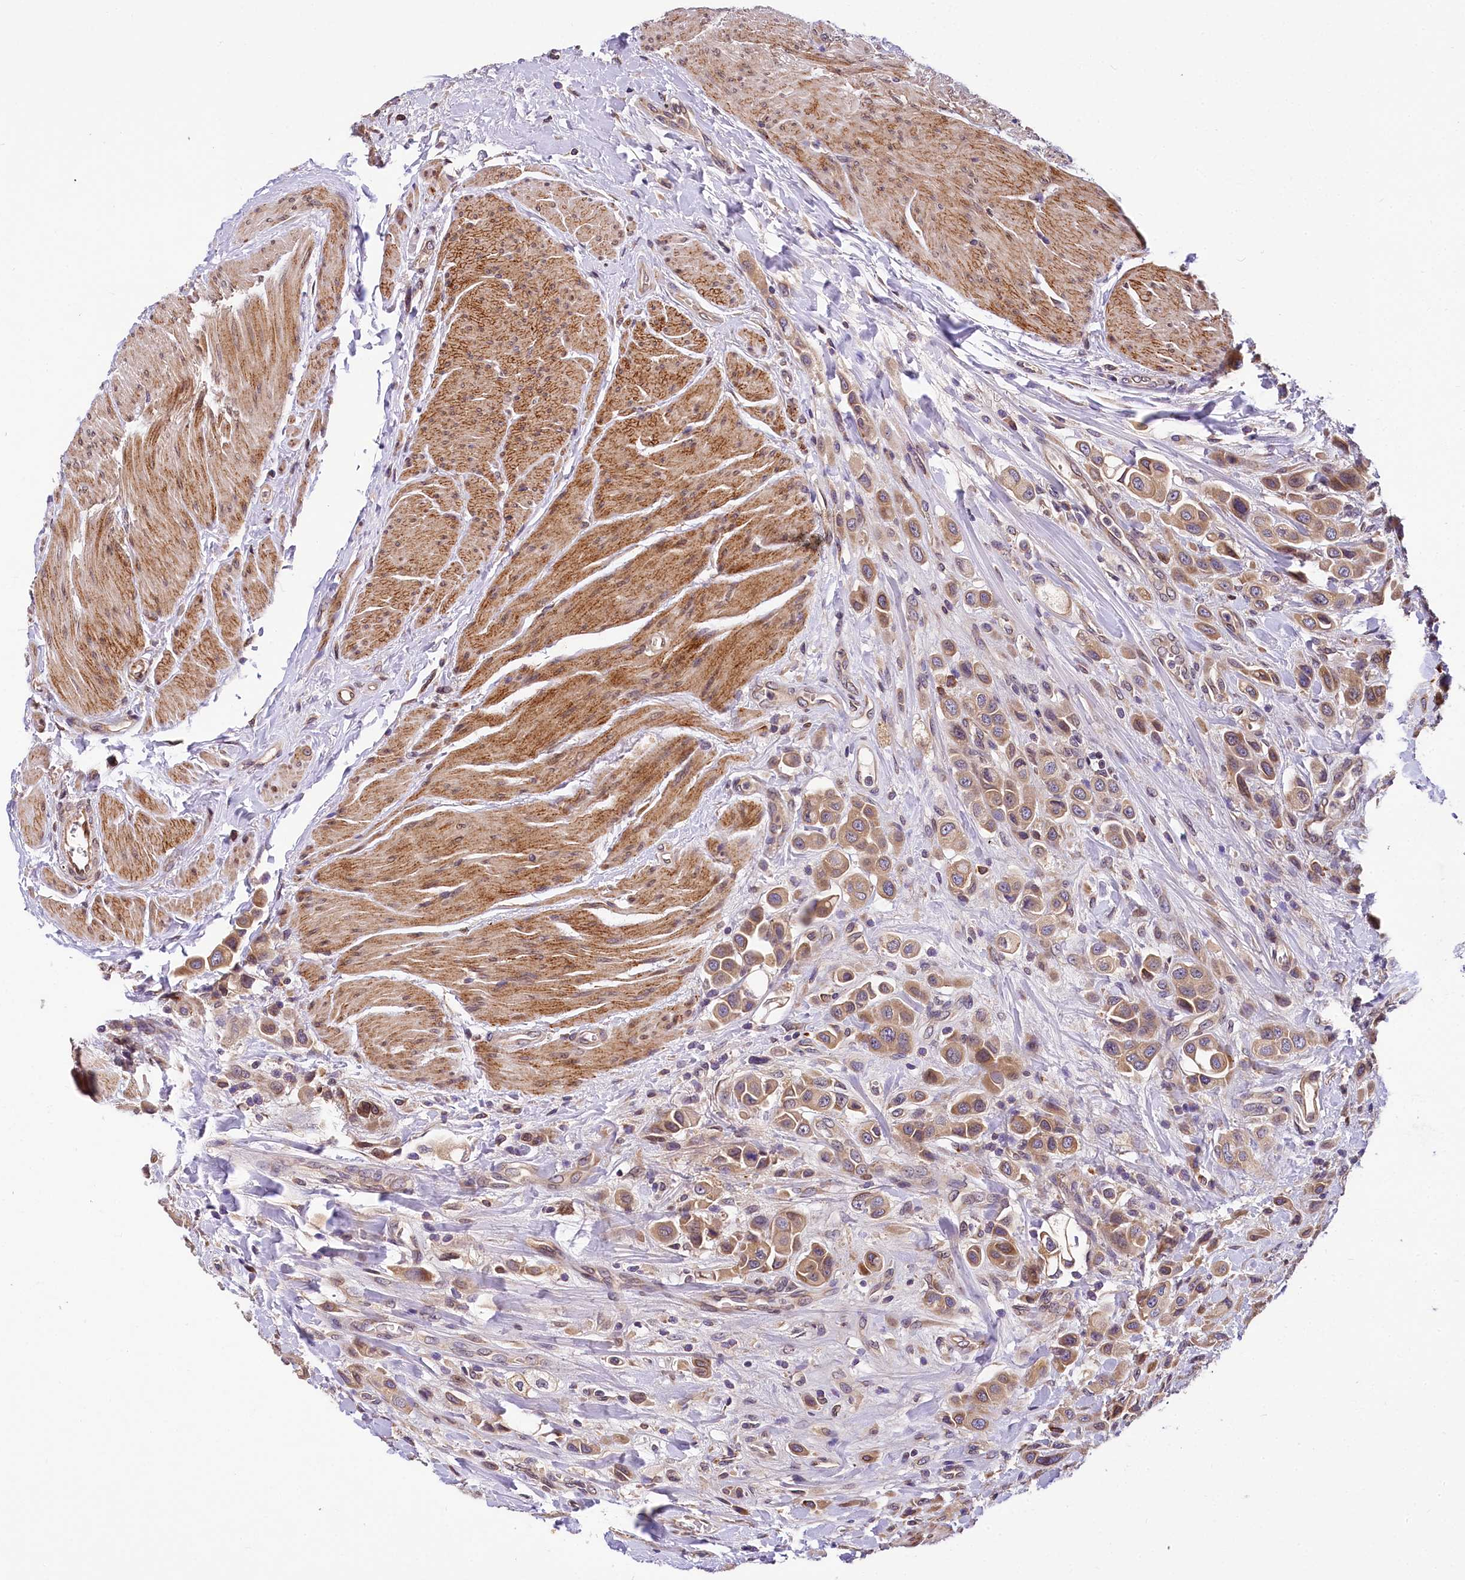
{"staining": {"intensity": "moderate", "quantity": ">75%", "location": "cytoplasmic/membranous"}, "tissue": "urothelial cancer", "cell_type": "Tumor cells", "image_type": "cancer", "snomed": [{"axis": "morphology", "description": "Urothelial carcinoma, High grade"}, {"axis": "topography", "description": "Urinary bladder"}], "caption": "Protein analysis of urothelial cancer tissue reveals moderate cytoplasmic/membranous staining in about >75% of tumor cells.", "gene": "SUPV3L1", "patient": {"sex": "male", "age": 50}}